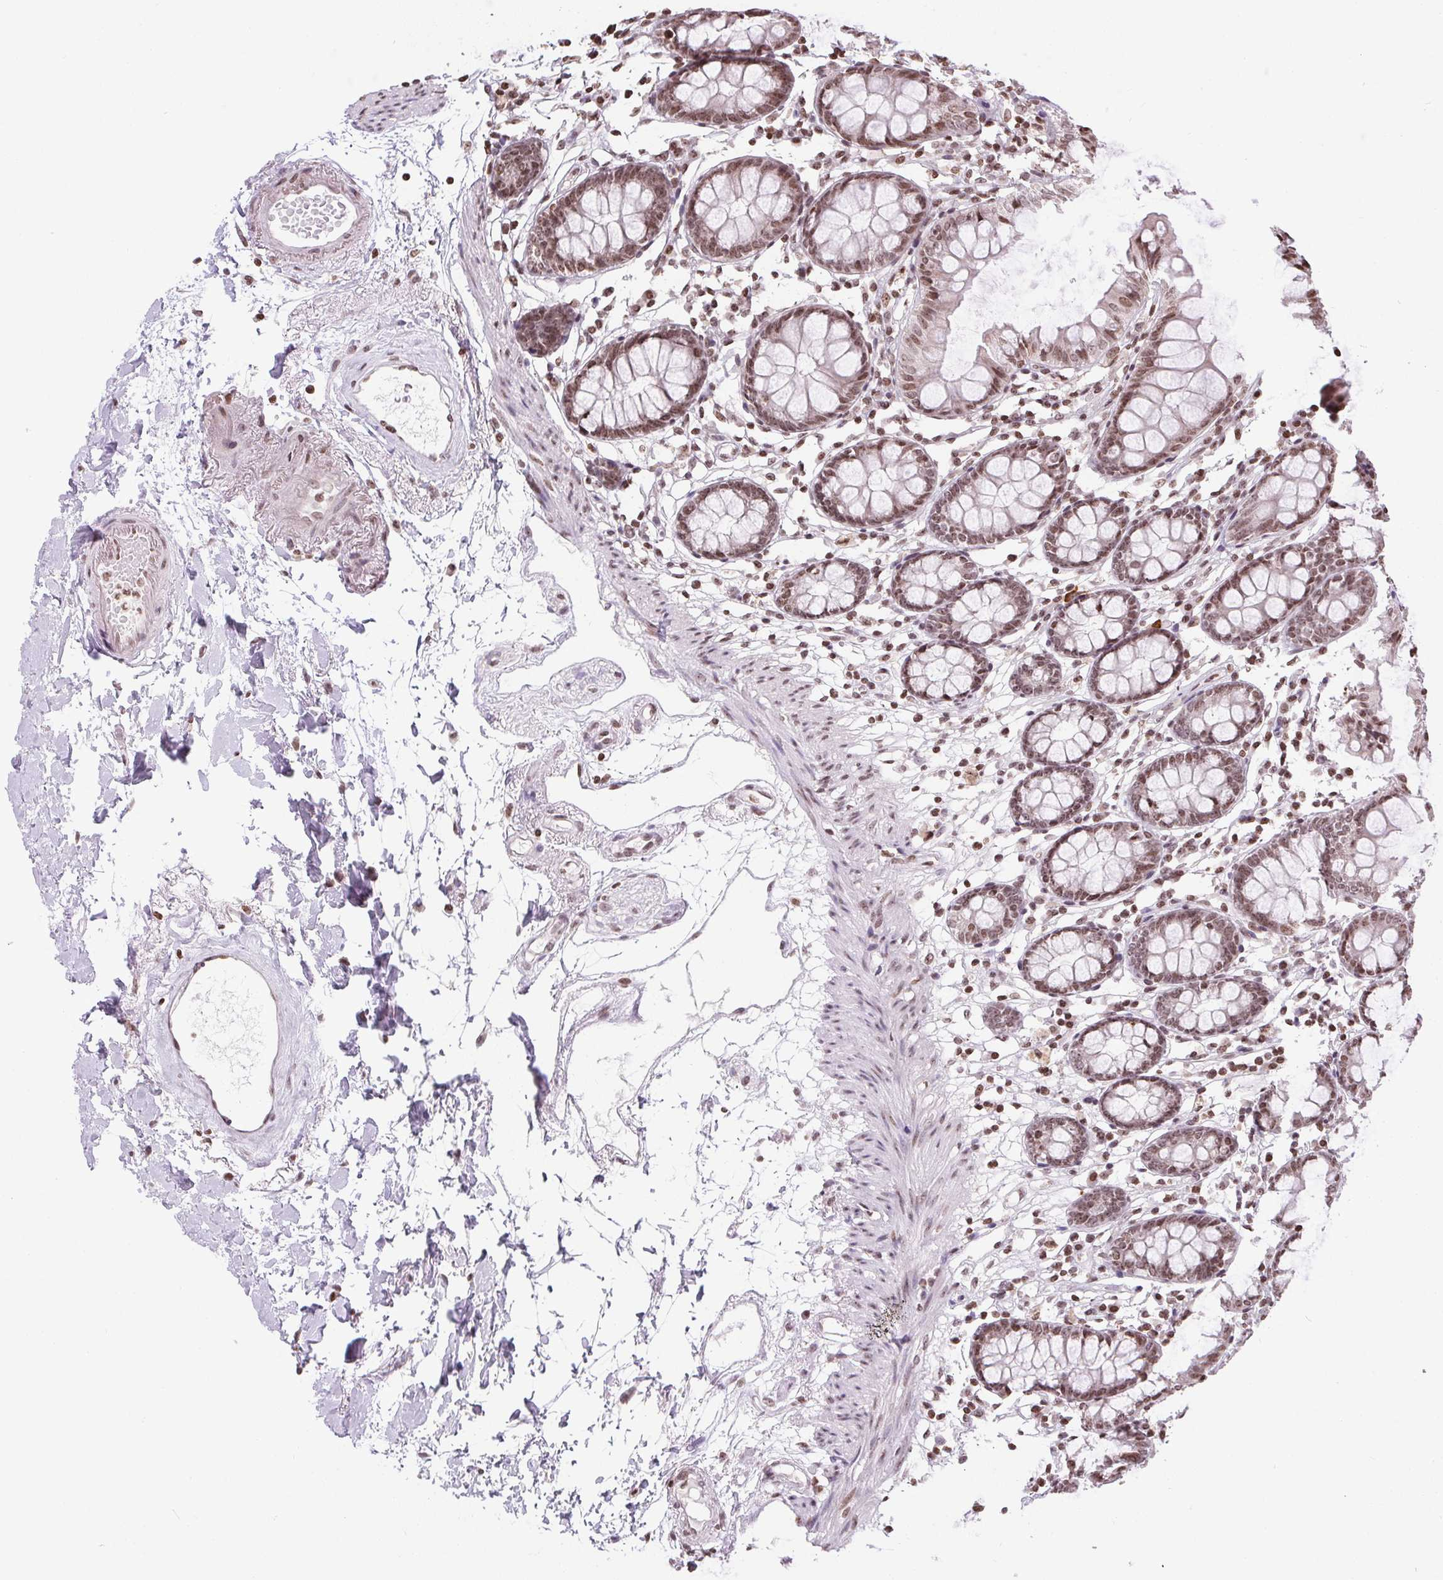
{"staining": {"intensity": "moderate", "quantity": ">75%", "location": "nuclear"}, "tissue": "colon", "cell_type": "Endothelial cells", "image_type": "normal", "snomed": [{"axis": "morphology", "description": "Normal tissue, NOS"}, {"axis": "topography", "description": "Colon"}], "caption": "Colon stained with DAB (3,3'-diaminobenzidine) immunohistochemistry displays medium levels of moderate nuclear positivity in approximately >75% of endothelial cells.", "gene": "RNF181", "patient": {"sex": "female", "age": 84}}